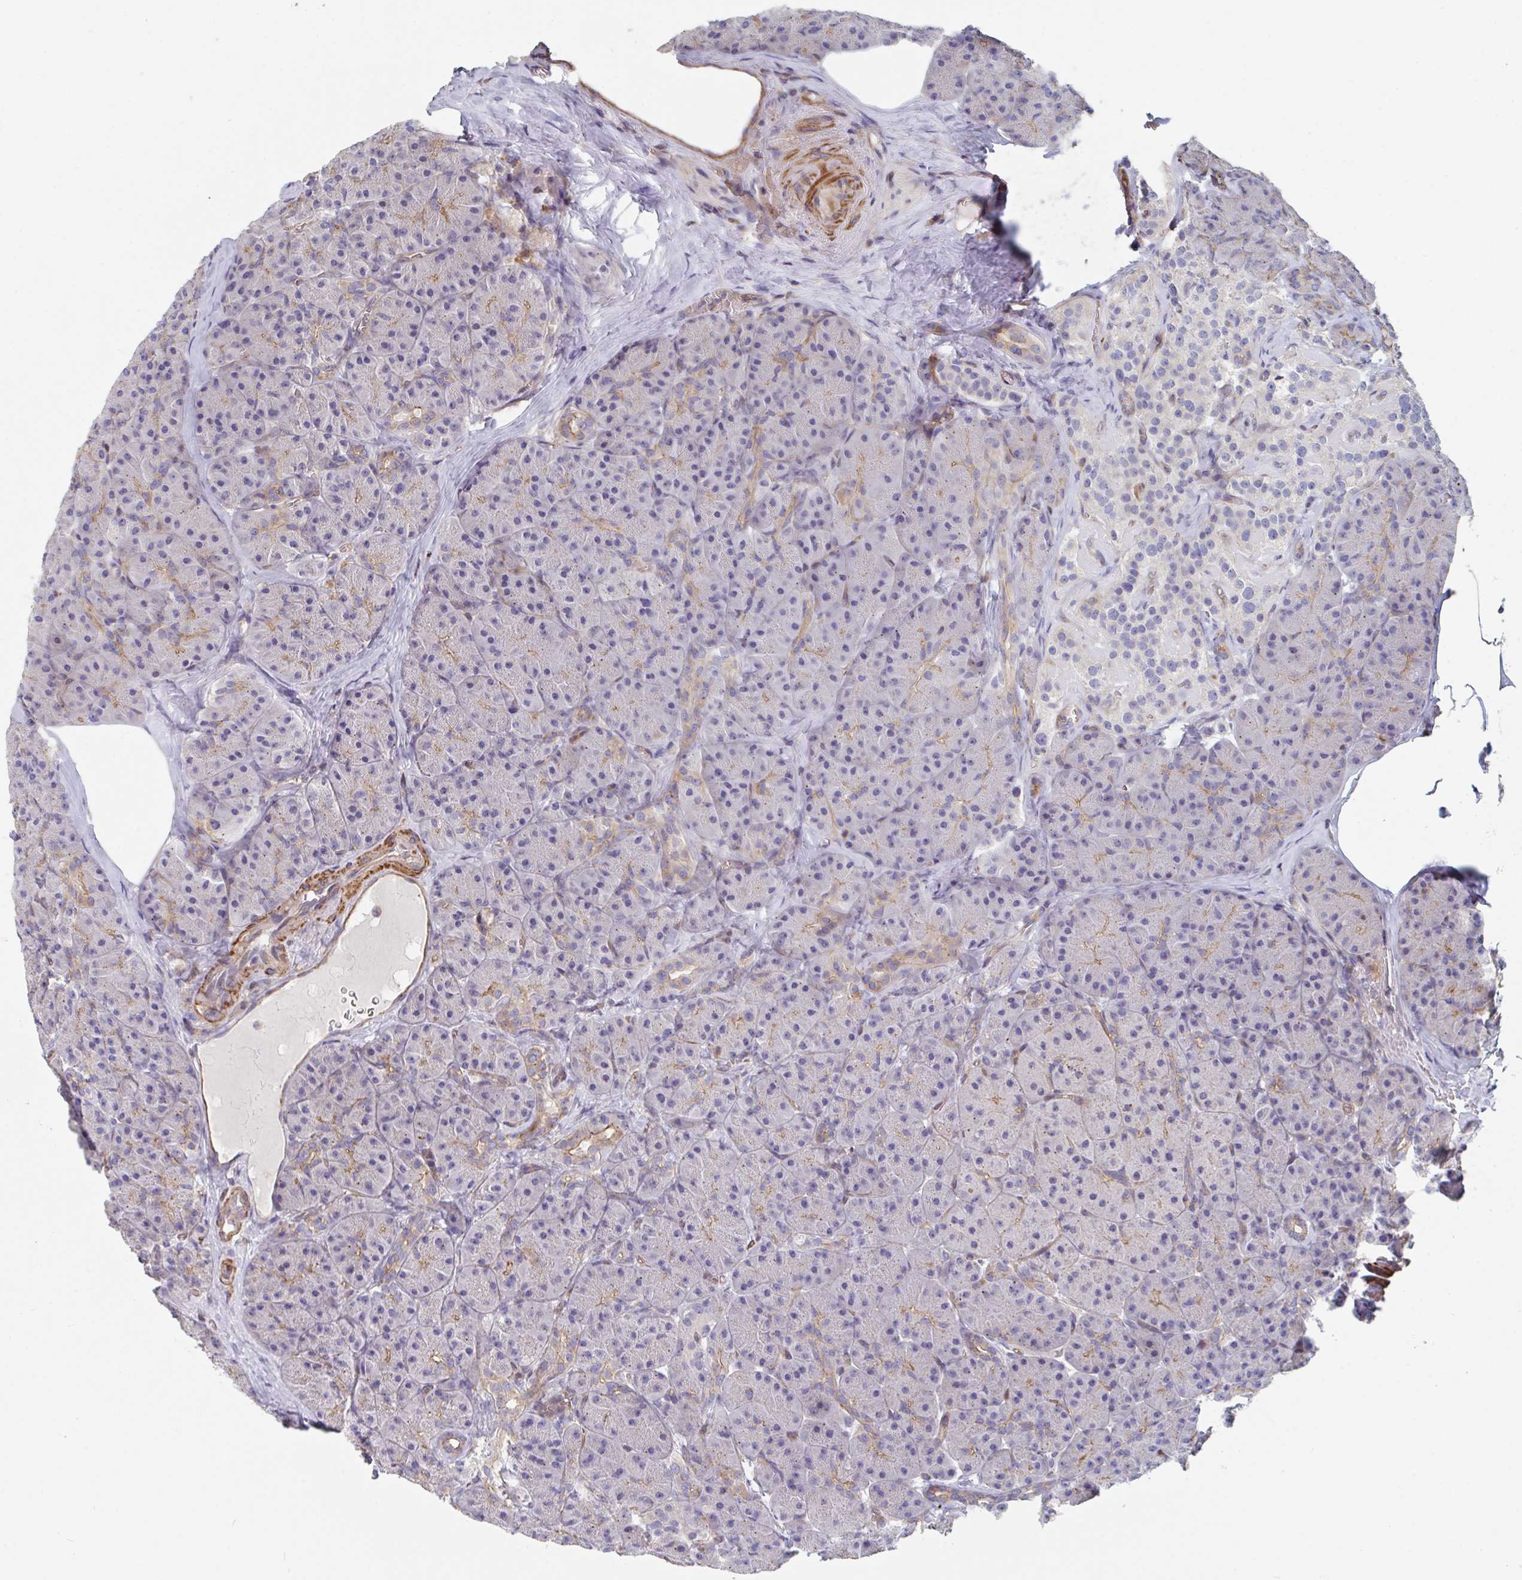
{"staining": {"intensity": "moderate", "quantity": "<25%", "location": "cytoplasmic/membranous"}, "tissue": "pancreas", "cell_type": "Exocrine glandular cells", "image_type": "normal", "snomed": [{"axis": "morphology", "description": "Normal tissue, NOS"}, {"axis": "topography", "description": "Pancreas"}], "caption": "This micrograph displays immunohistochemistry staining of unremarkable human pancreas, with low moderate cytoplasmic/membranous positivity in approximately <25% of exocrine glandular cells.", "gene": "FZD2", "patient": {"sex": "male", "age": 57}}